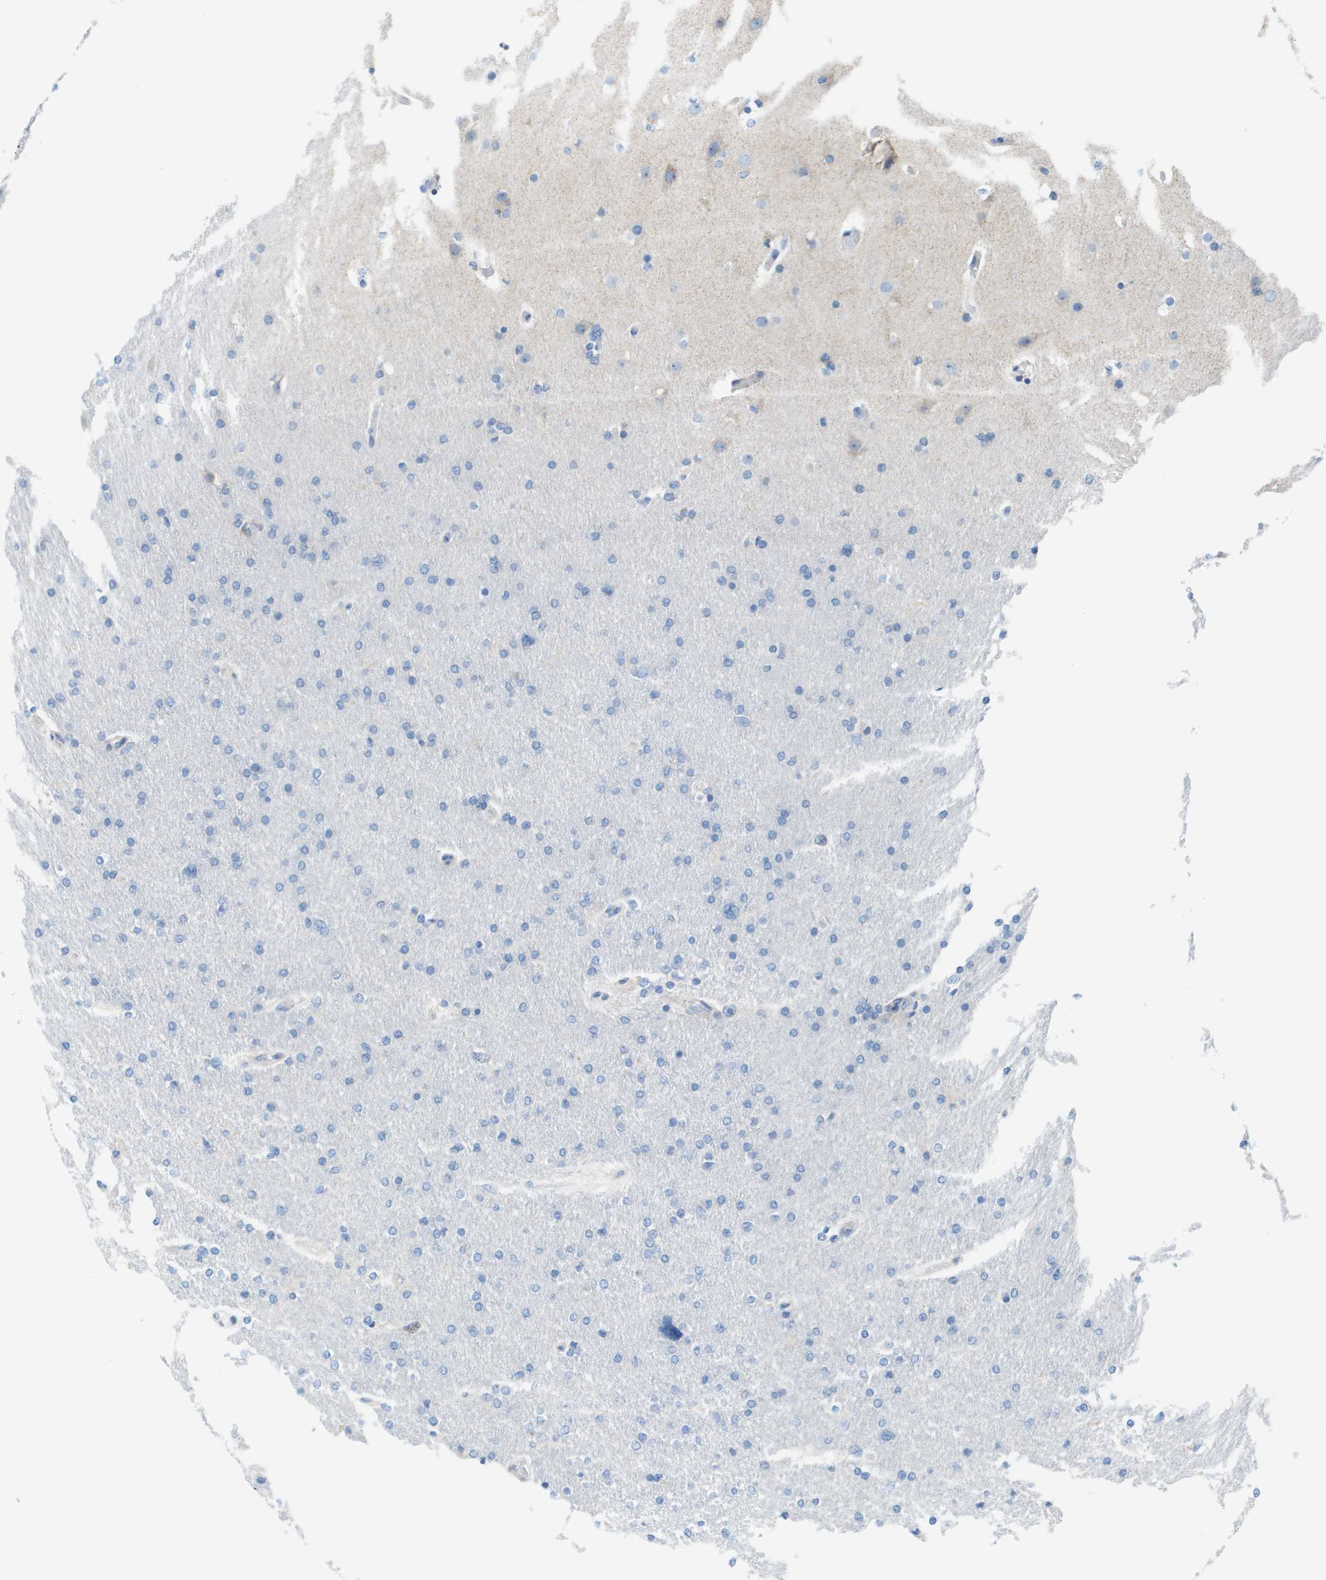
{"staining": {"intensity": "negative", "quantity": "none", "location": "none"}, "tissue": "glioma", "cell_type": "Tumor cells", "image_type": "cancer", "snomed": [{"axis": "morphology", "description": "Glioma, malignant, High grade"}, {"axis": "topography", "description": "Cerebral cortex"}], "caption": "Immunohistochemistry image of neoplastic tissue: malignant glioma (high-grade) stained with DAB (3,3'-diaminobenzidine) reveals no significant protein expression in tumor cells.", "gene": "GALNT6", "patient": {"sex": "female", "age": 36}}